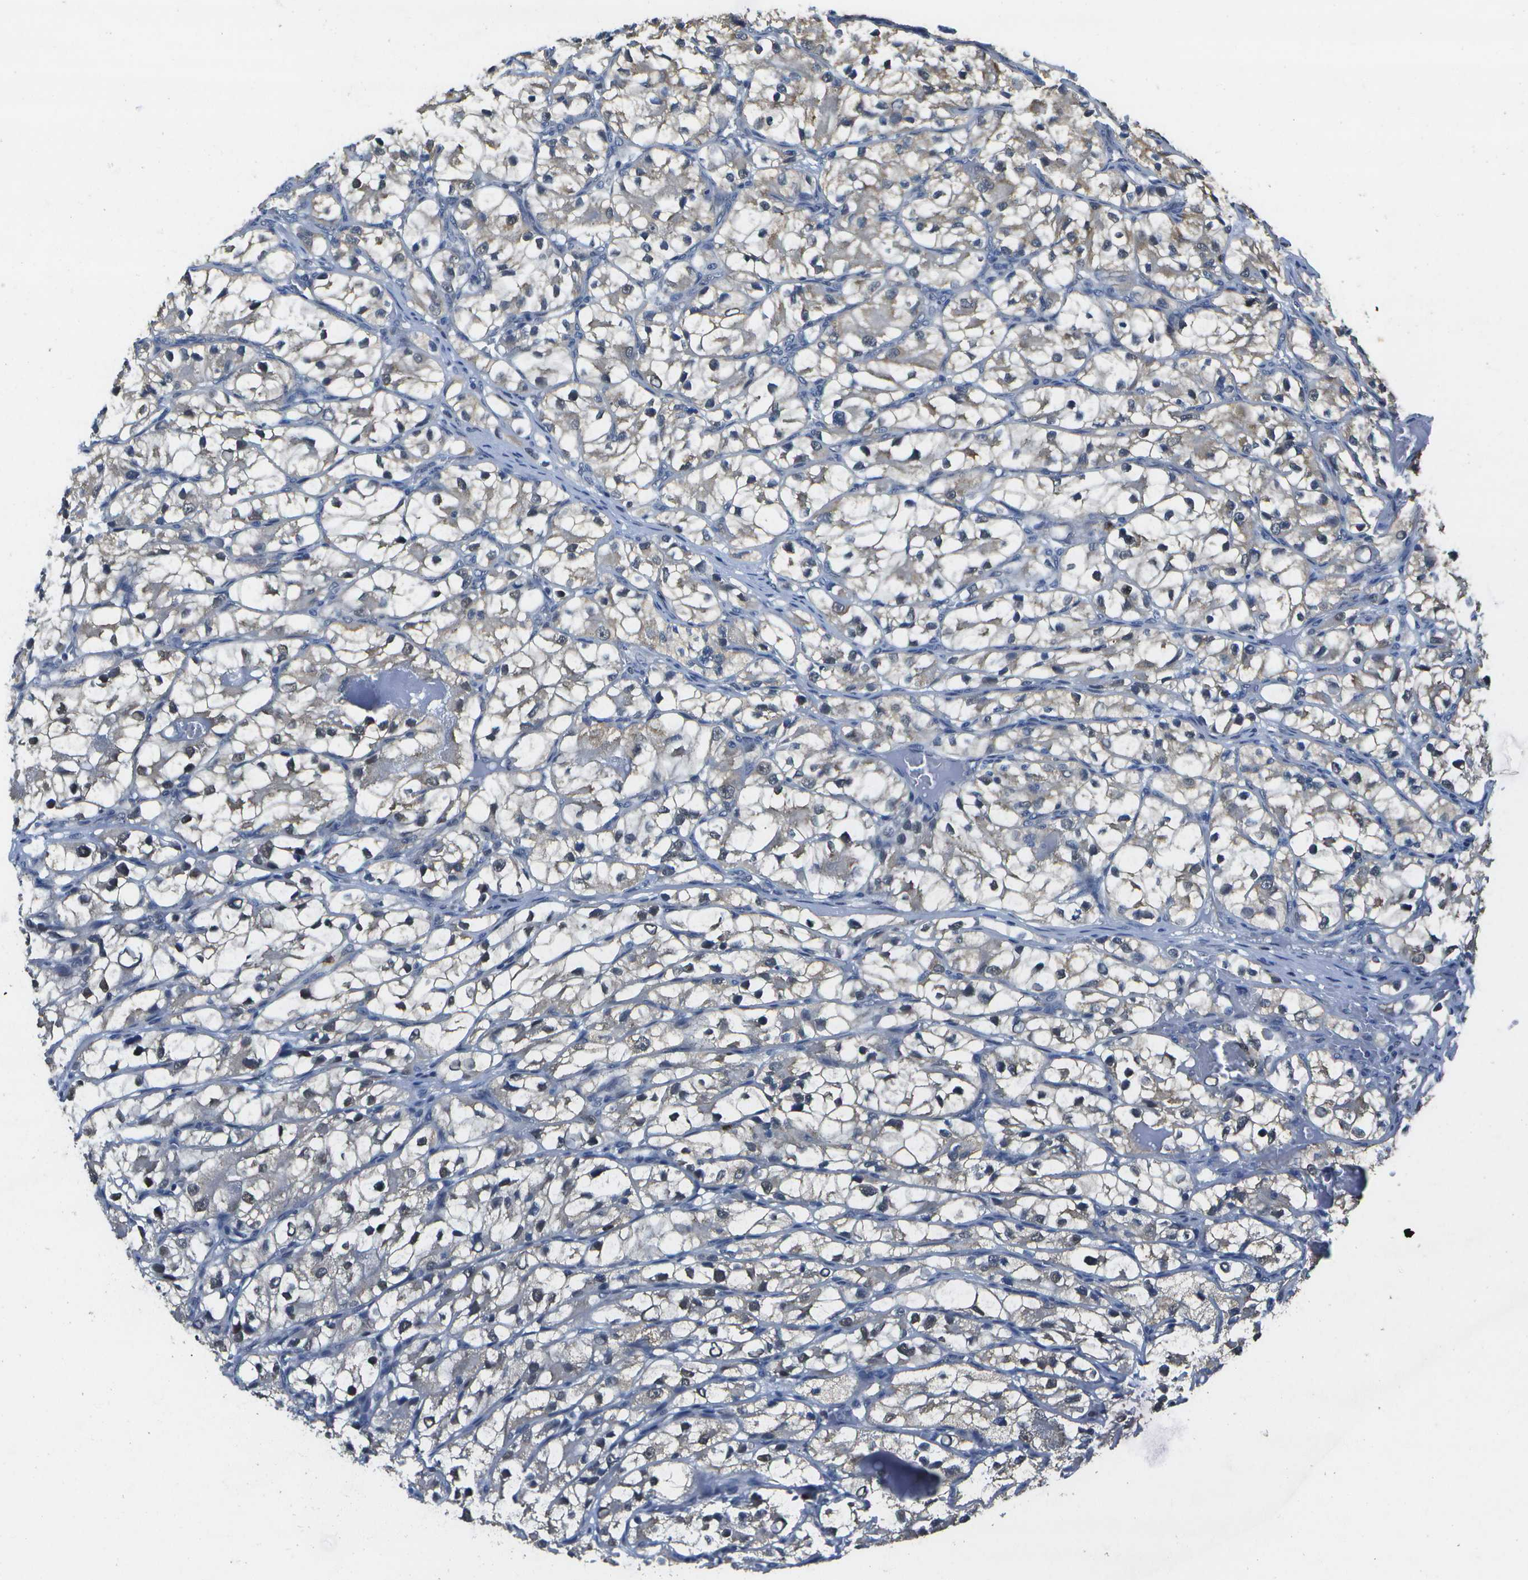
{"staining": {"intensity": "weak", "quantity": "25%-75%", "location": "cytoplasmic/membranous,nuclear"}, "tissue": "renal cancer", "cell_type": "Tumor cells", "image_type": "cancer", "snomed": [{"axis": "morphology", "description": "Adenocarcinoma, NOS"}, {"axis": "topography", "description": "Kidney"}], "caption": "Protein analysis of renal adenocarcinoma tissue displays weak cytoplasmic/membranous and nuclear staining in approximately 25%-75% of tumor cells.", "gene": "DSE", "patient": {"sex": "female", "age": 57}}